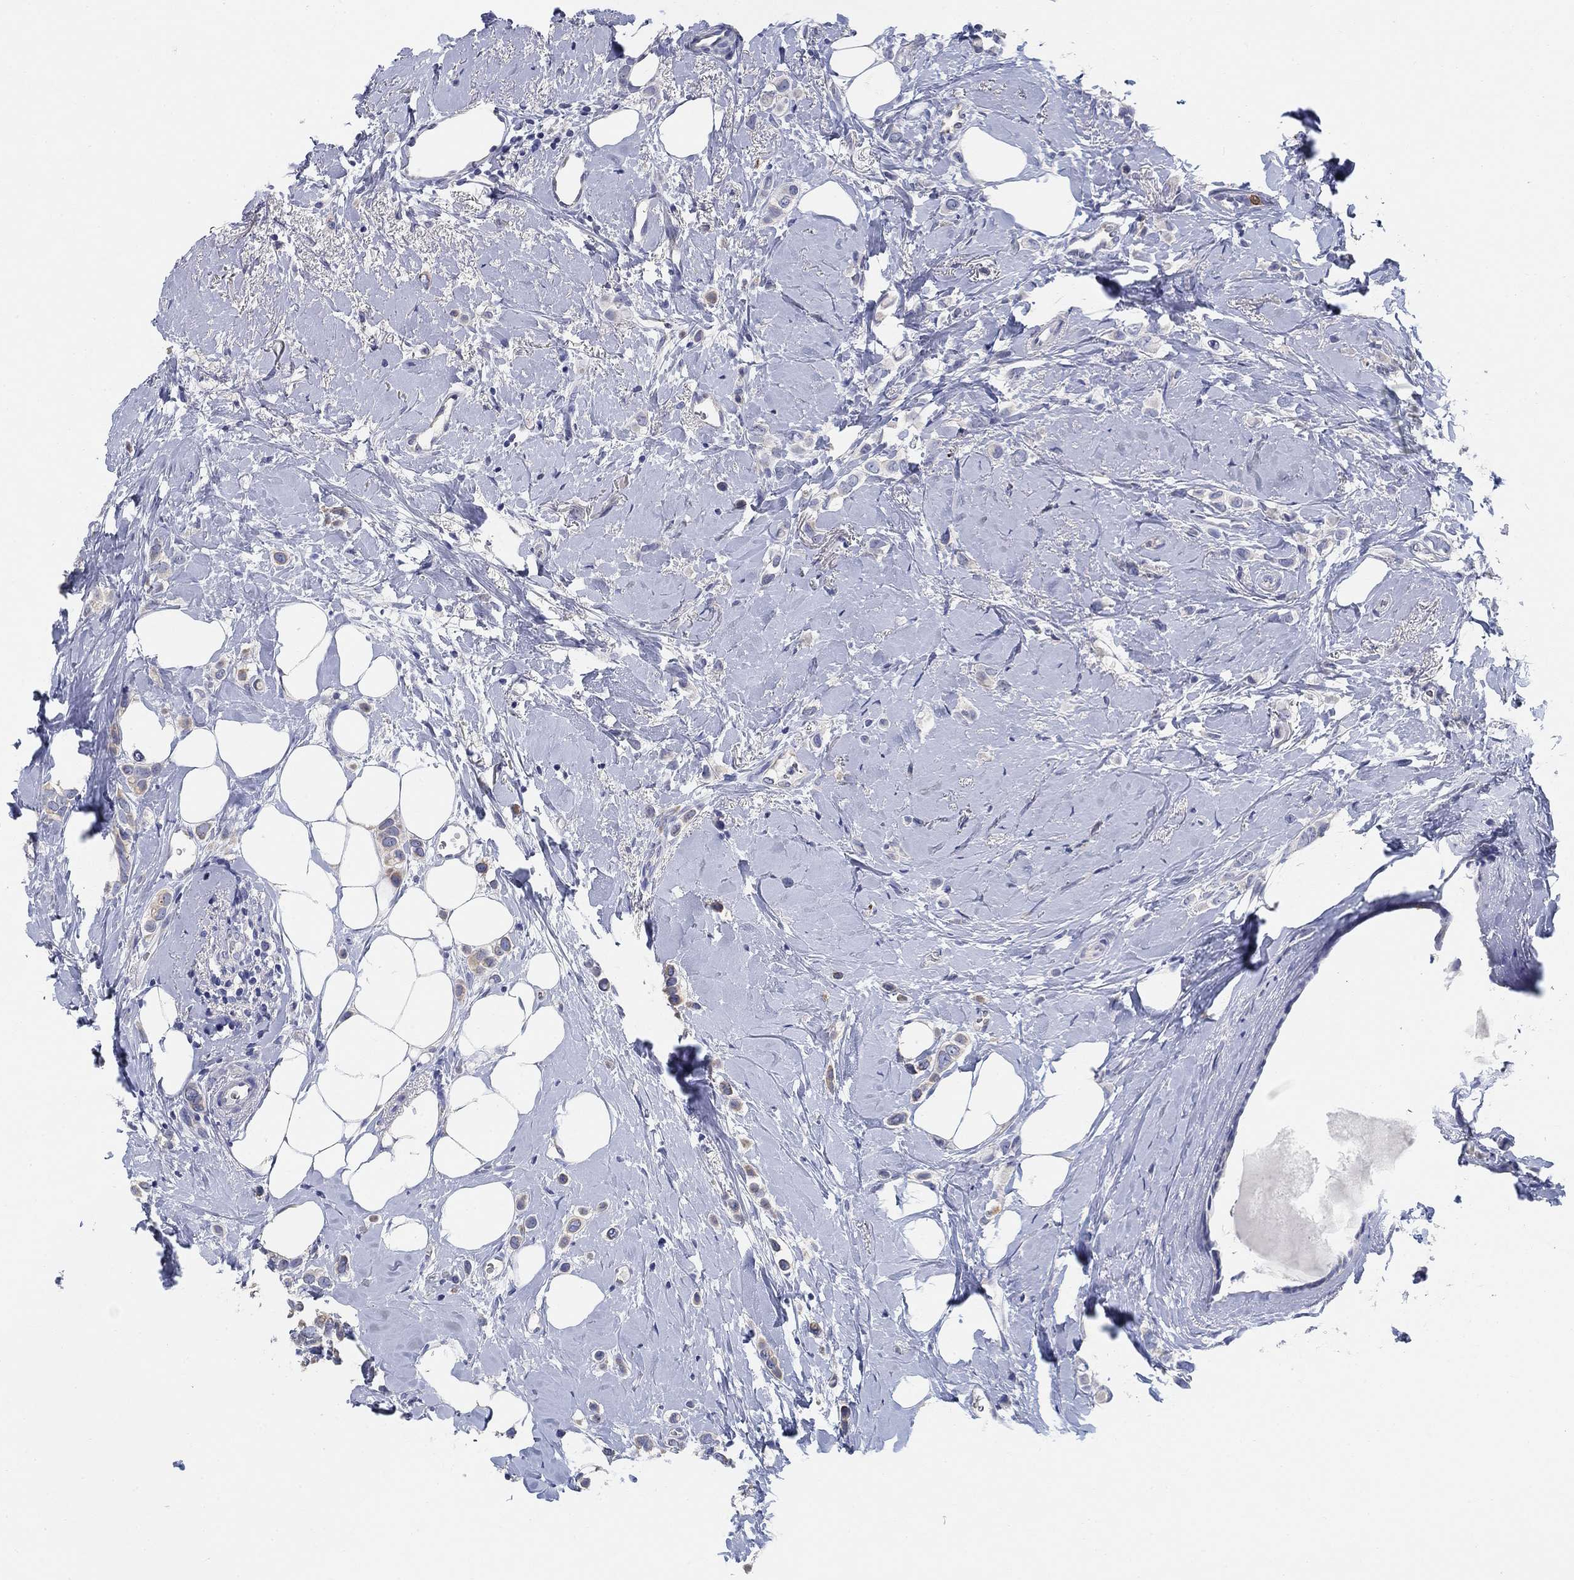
{"staining": {"intensity": "weak", "quantity": "<25%", "location": "cytoplasmic/membranous"}, "tissue": "breast cancer", "cell_type": "Tumor cells", "image_type": "cancer", "snomed": [{"axis": "morphology", "description": "Lobular carcinoma"}, {"axis": "topography", "description": "Breast"}], "caption": "Tumor cells are negative for brown protein staining in lobular carcinoma (breast).", "gene": "CLUL1", "patient": {"sex": "female", "age": 66}}